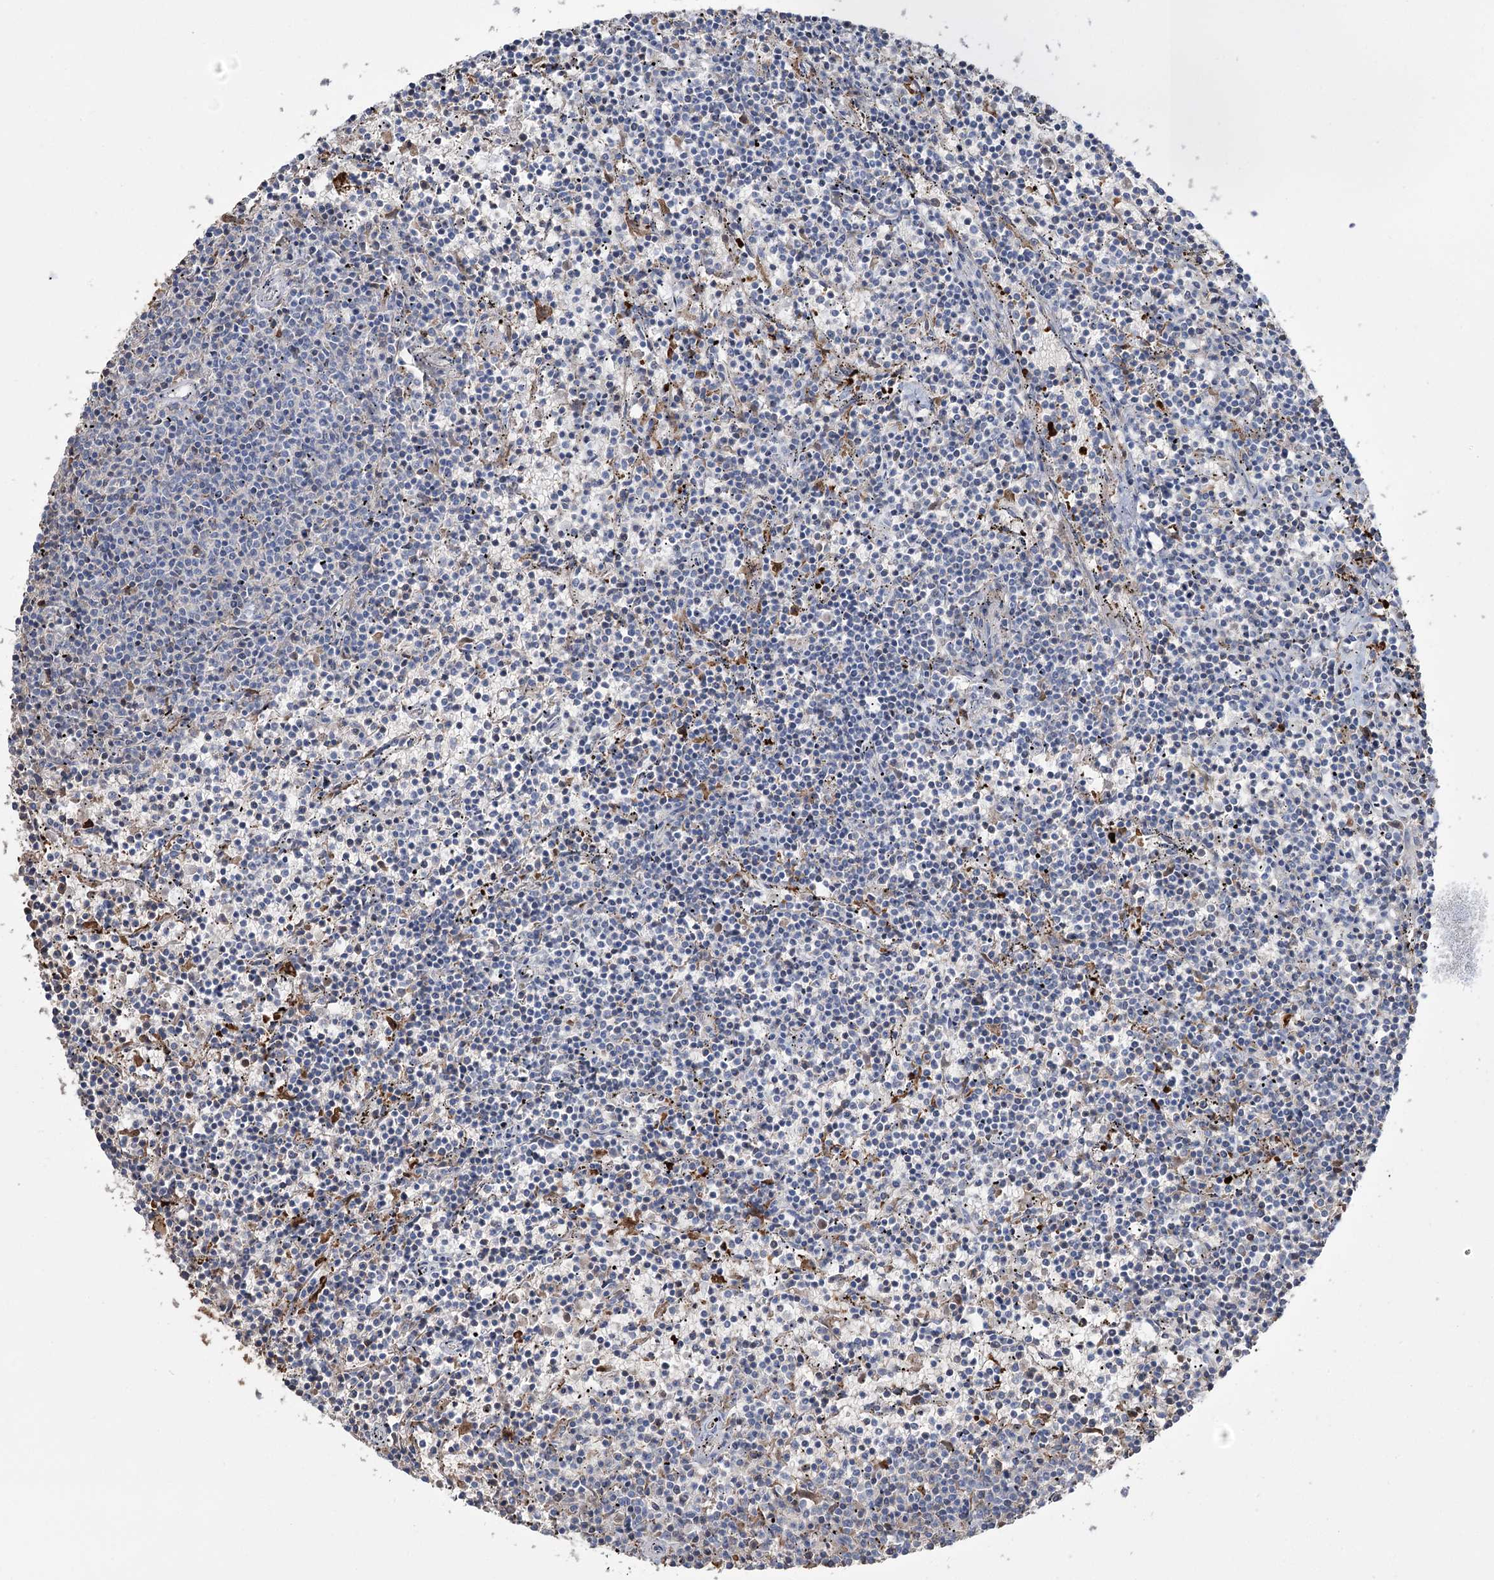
{"staining": {"intensity": "negative", "quantity": "none", "location": "none"}, "tissue": "lymphoma", "cell_type": "Tumor cells", "image_type": "cancer", "snomed": [{"axis": "morphology", "description": "Malignant lymphoma, non-Hodgkin's type, Low grade"}, {"axis": "topography", "description": "Spleen"}], "caption": "This image is of low-grade malignant lymphoma, non-Hodgkin's type stained with immunohistochemistry (IHC) to label a protein in brown with the nuclei are counter-stained blue. There is no expression in tumor cells.", "gene": "ZNF622", "patient": {"sex": "female", "age": 50}}